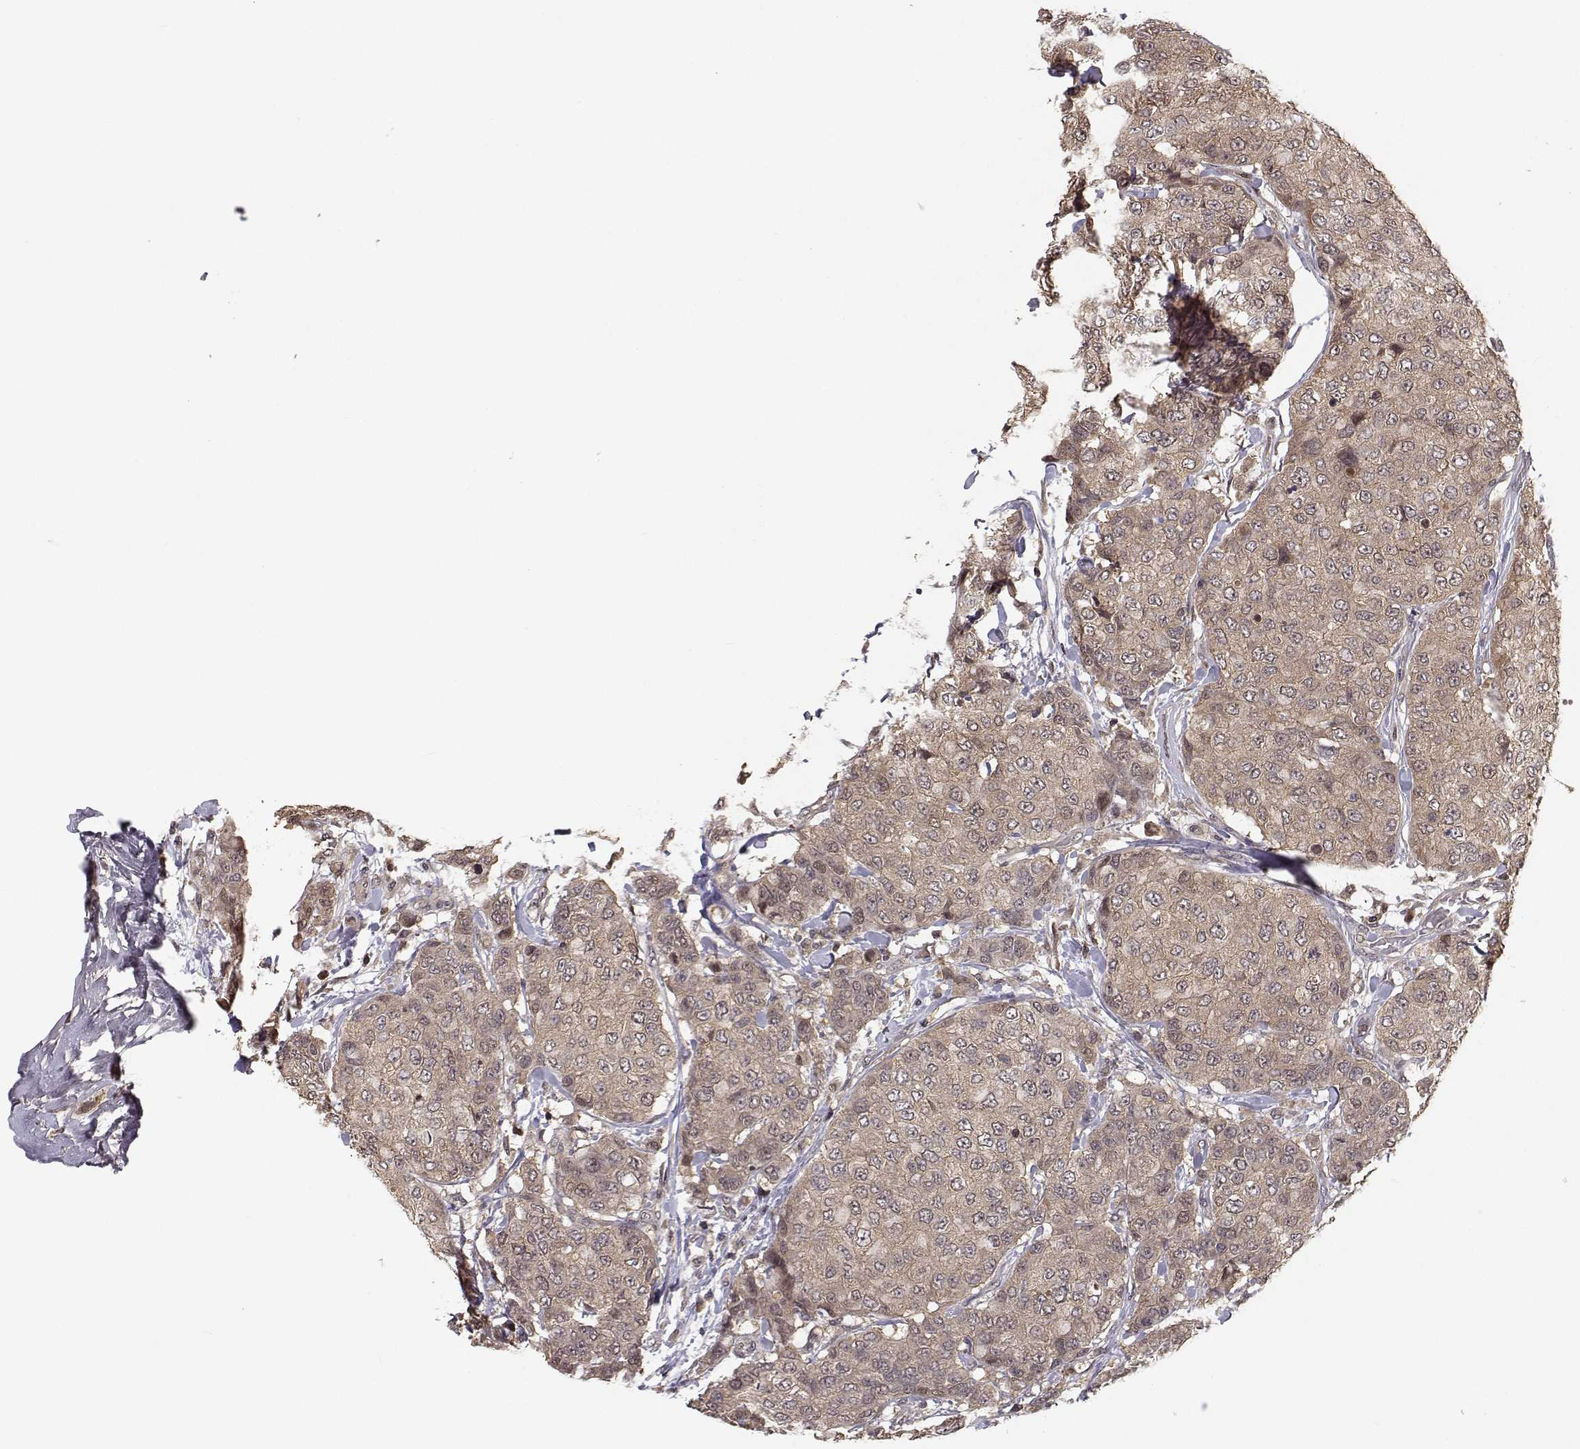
{"staining": {"intensity": "moderate", "quantity": ">75%", "location": "cytoplasmic/membranous"}, "tissue": "breast cancer", "cell_type": "Tumor cells", "image_type": "cancer", "snomed": [{"axis": "morphology", "description": "Duct carcinoma"}, {"axis": "topography", "description": "Breast"}], "caption": "DAB (3,3'-diaminobenzidine) immunohistochemical staining of human breast intraductal carcinoma demonstrates moderate cytoplasmic/membranous protein positivity in approximately >75% of tumor cells. Immunohistochemistry stains the protein of interest in brown and the nuclei are stained blue.", "gene": "PLEKHG3", "patient": {"sex": "female", "age": 27}}